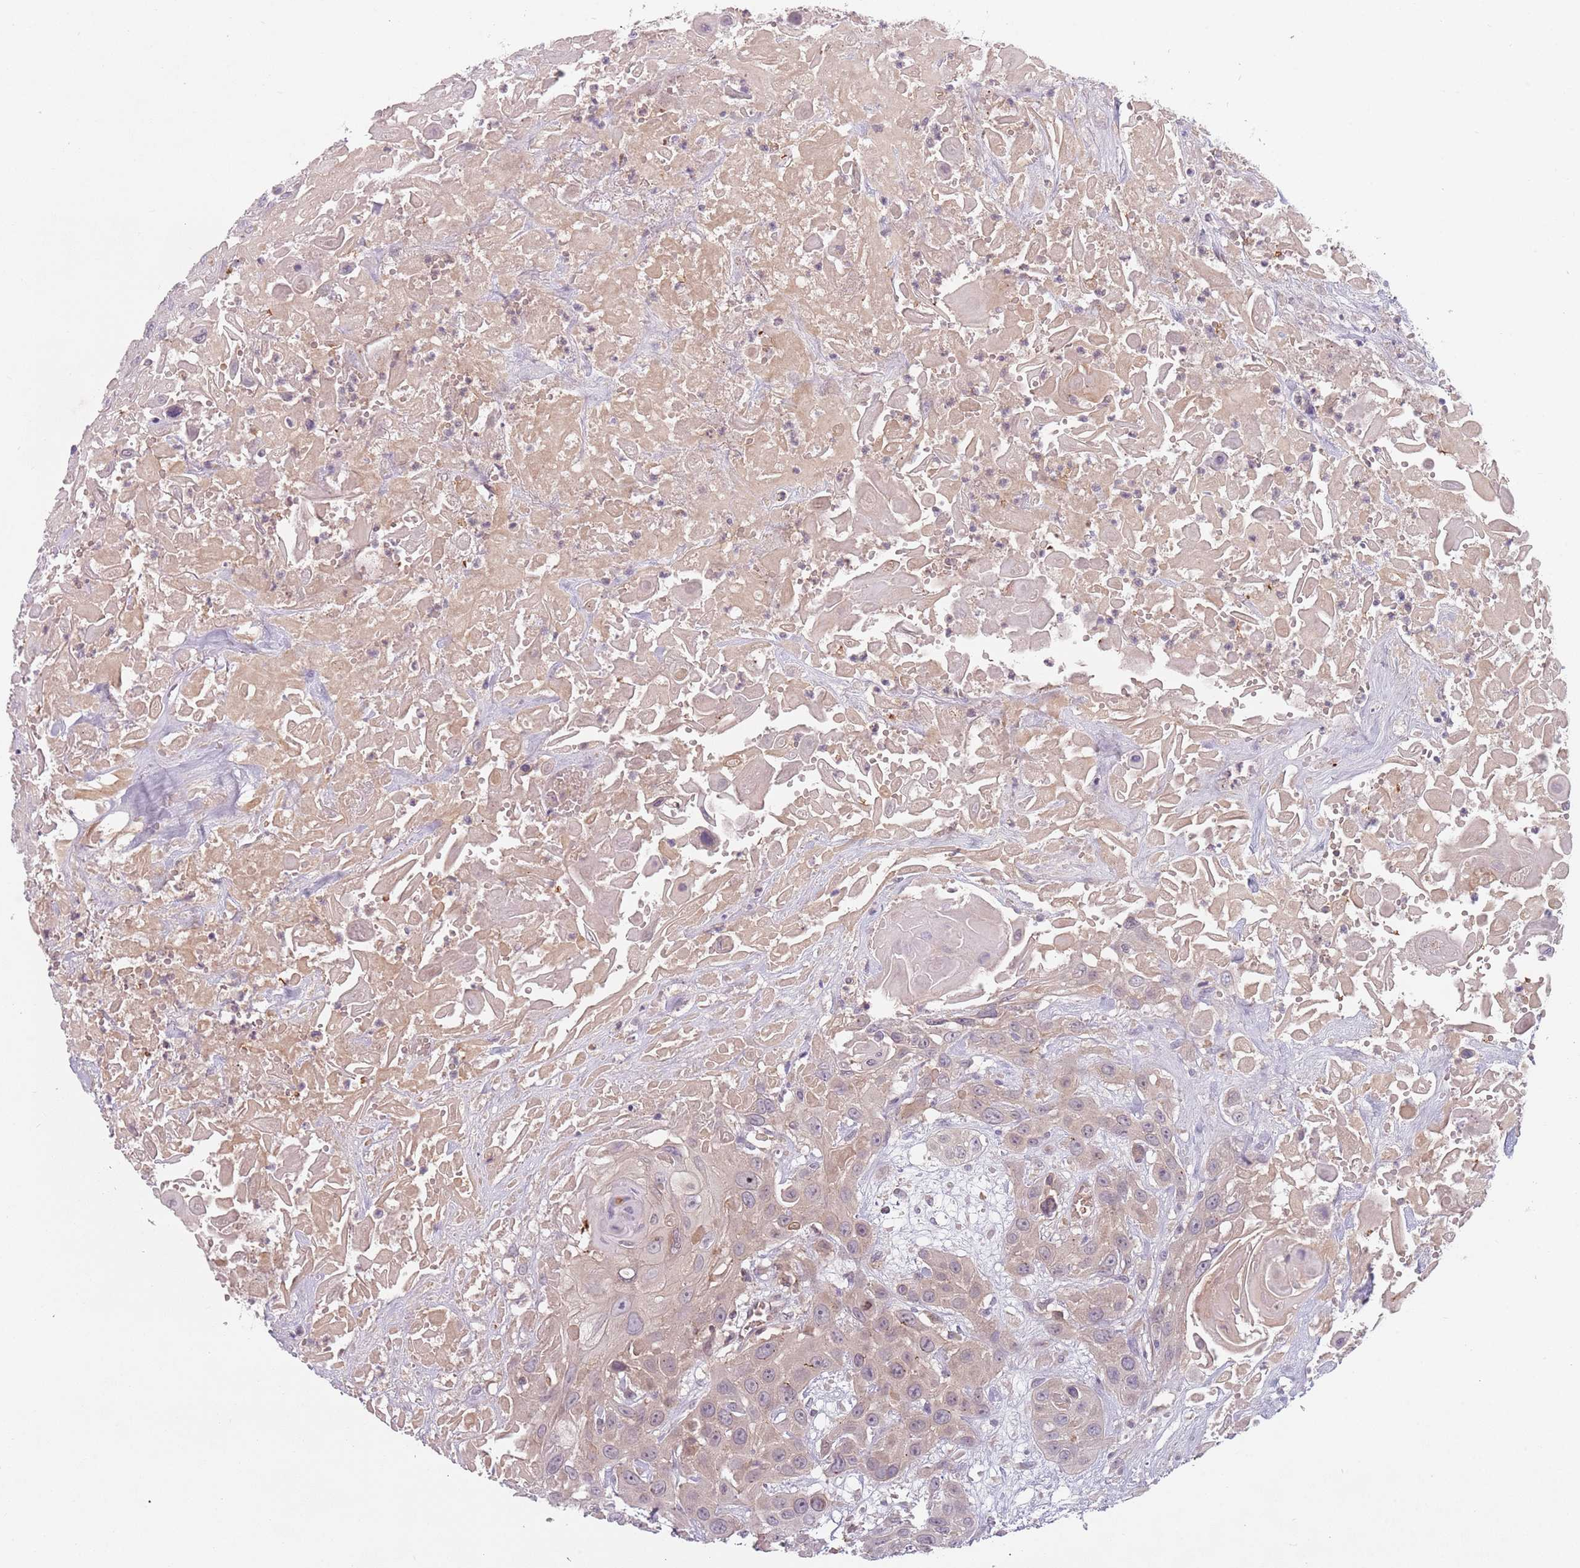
{"staining": {"intensity": "weak", "quantity": "<25%", "location": "cytoplasmic/membranous"}, "tissue": "head and neck cancer", "cell_type": "Tumor cells", "image_type": "cancer", "snomed": [{"axis": "morphology", "description": "Squamous cell carcinoma, NOS"}, {"axis": "topography", "description": "Head-Neck"}], "caption": "Immunohistochemistry (IHC) of squamous cell carcinoma (head and neck) reveals no expression in tumor cells.", "gene": "ASB13", "patient": {"sex": "male", "age": 81}}